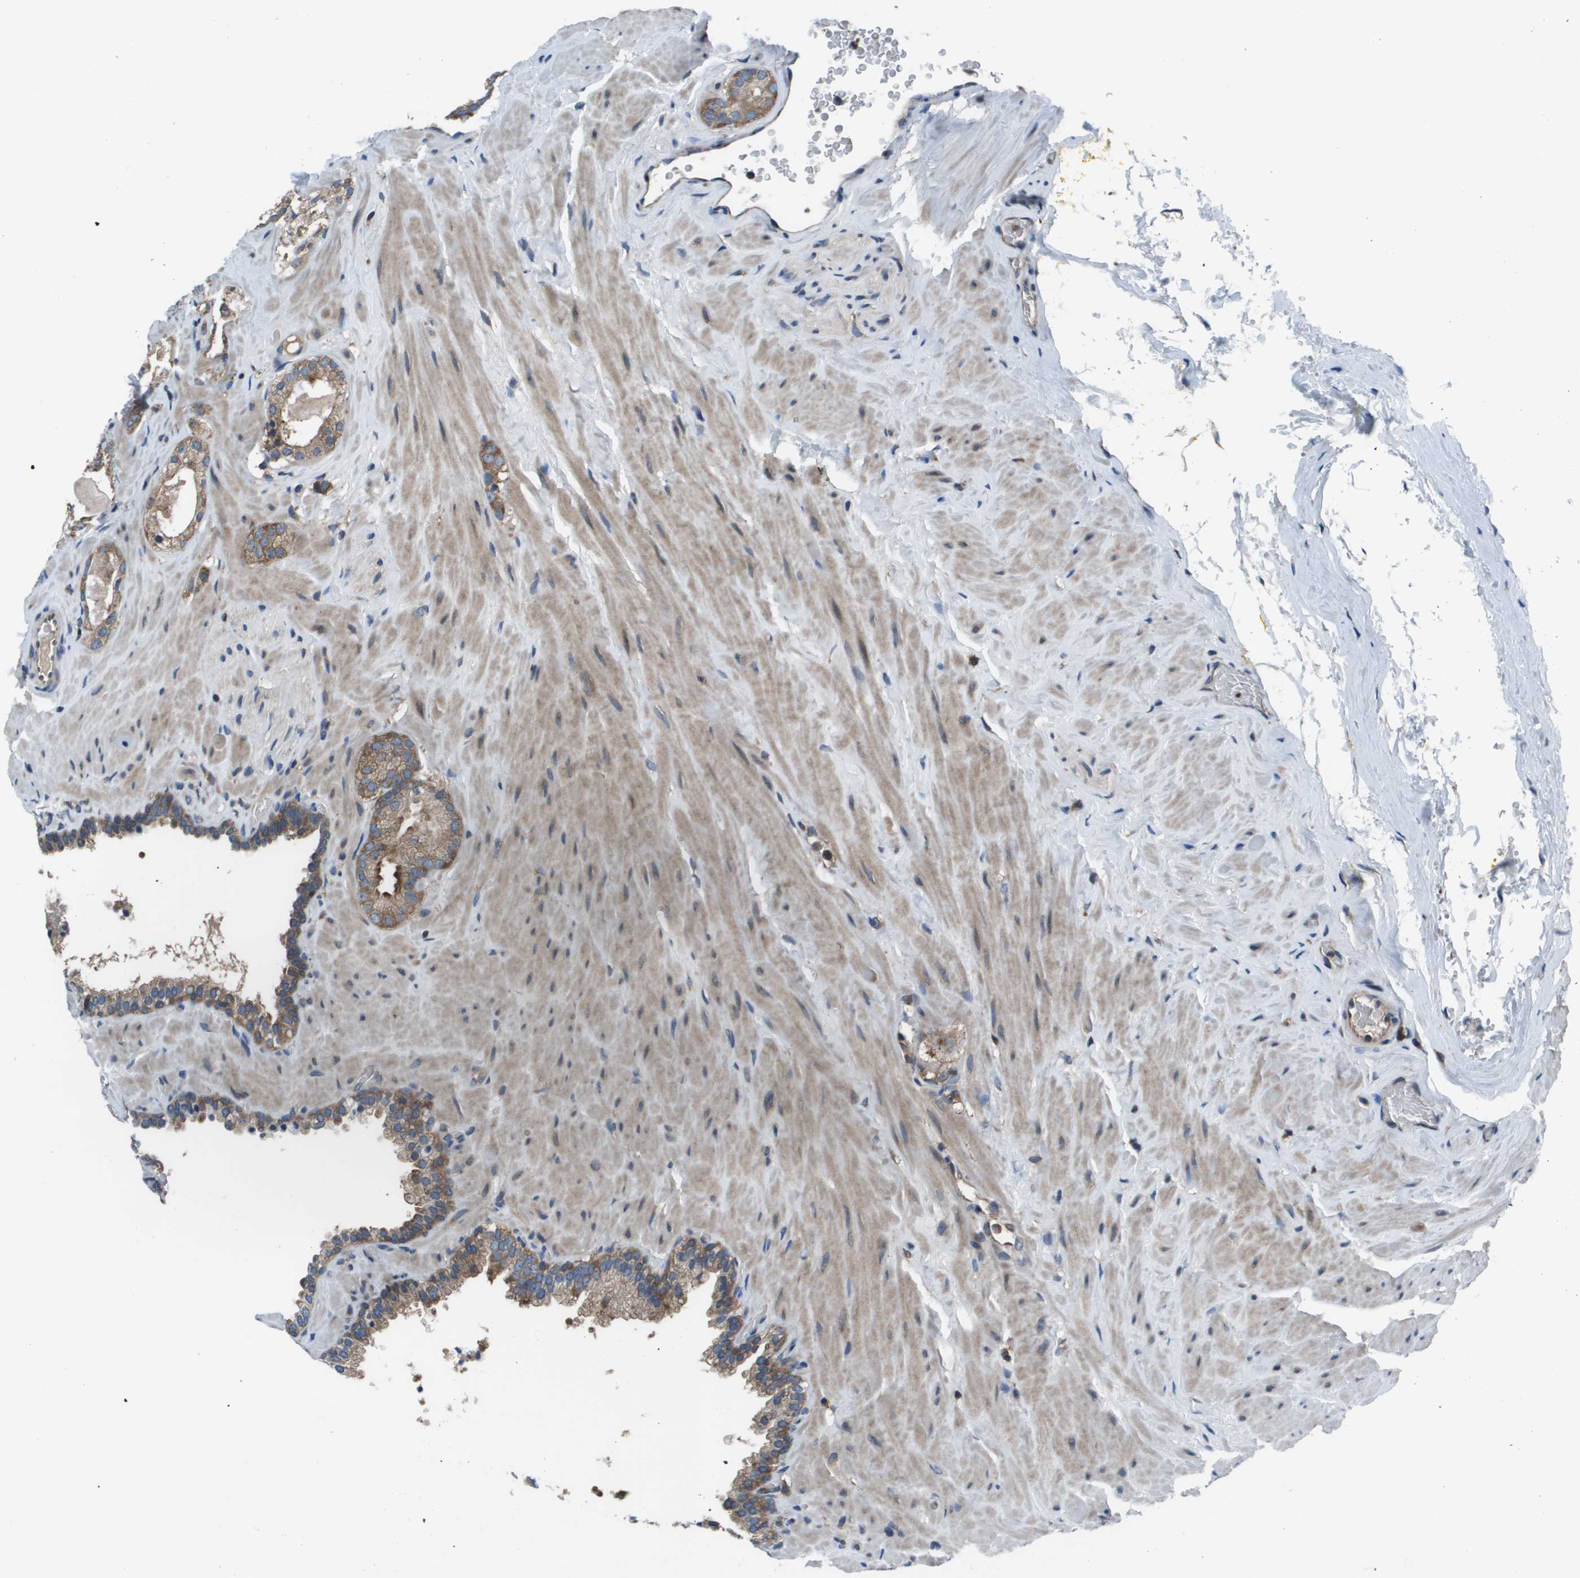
{"staining": {"intensity": "moderate", "quantity": ">75%", "location": "cytoplasmic/membranous"}, "tissue": "prostate cancer", "cell_type": "Tumor cells", "image_type": "cancer", "snomed": [{"axis": "morphology", "description": "Adenocarcinoma, High grade"}, {"axis": "topography", "description": "Prostate"}], "caption": "About >75% of tumor cells in human prostate adenocarcinoma (high-grade) reveal moderate cytoplasmic/membranous protein staining as visualized by brown immunohistochemical staining.", "gene": "EIF3B", "patient": {"sex": "male", "age": 64}}